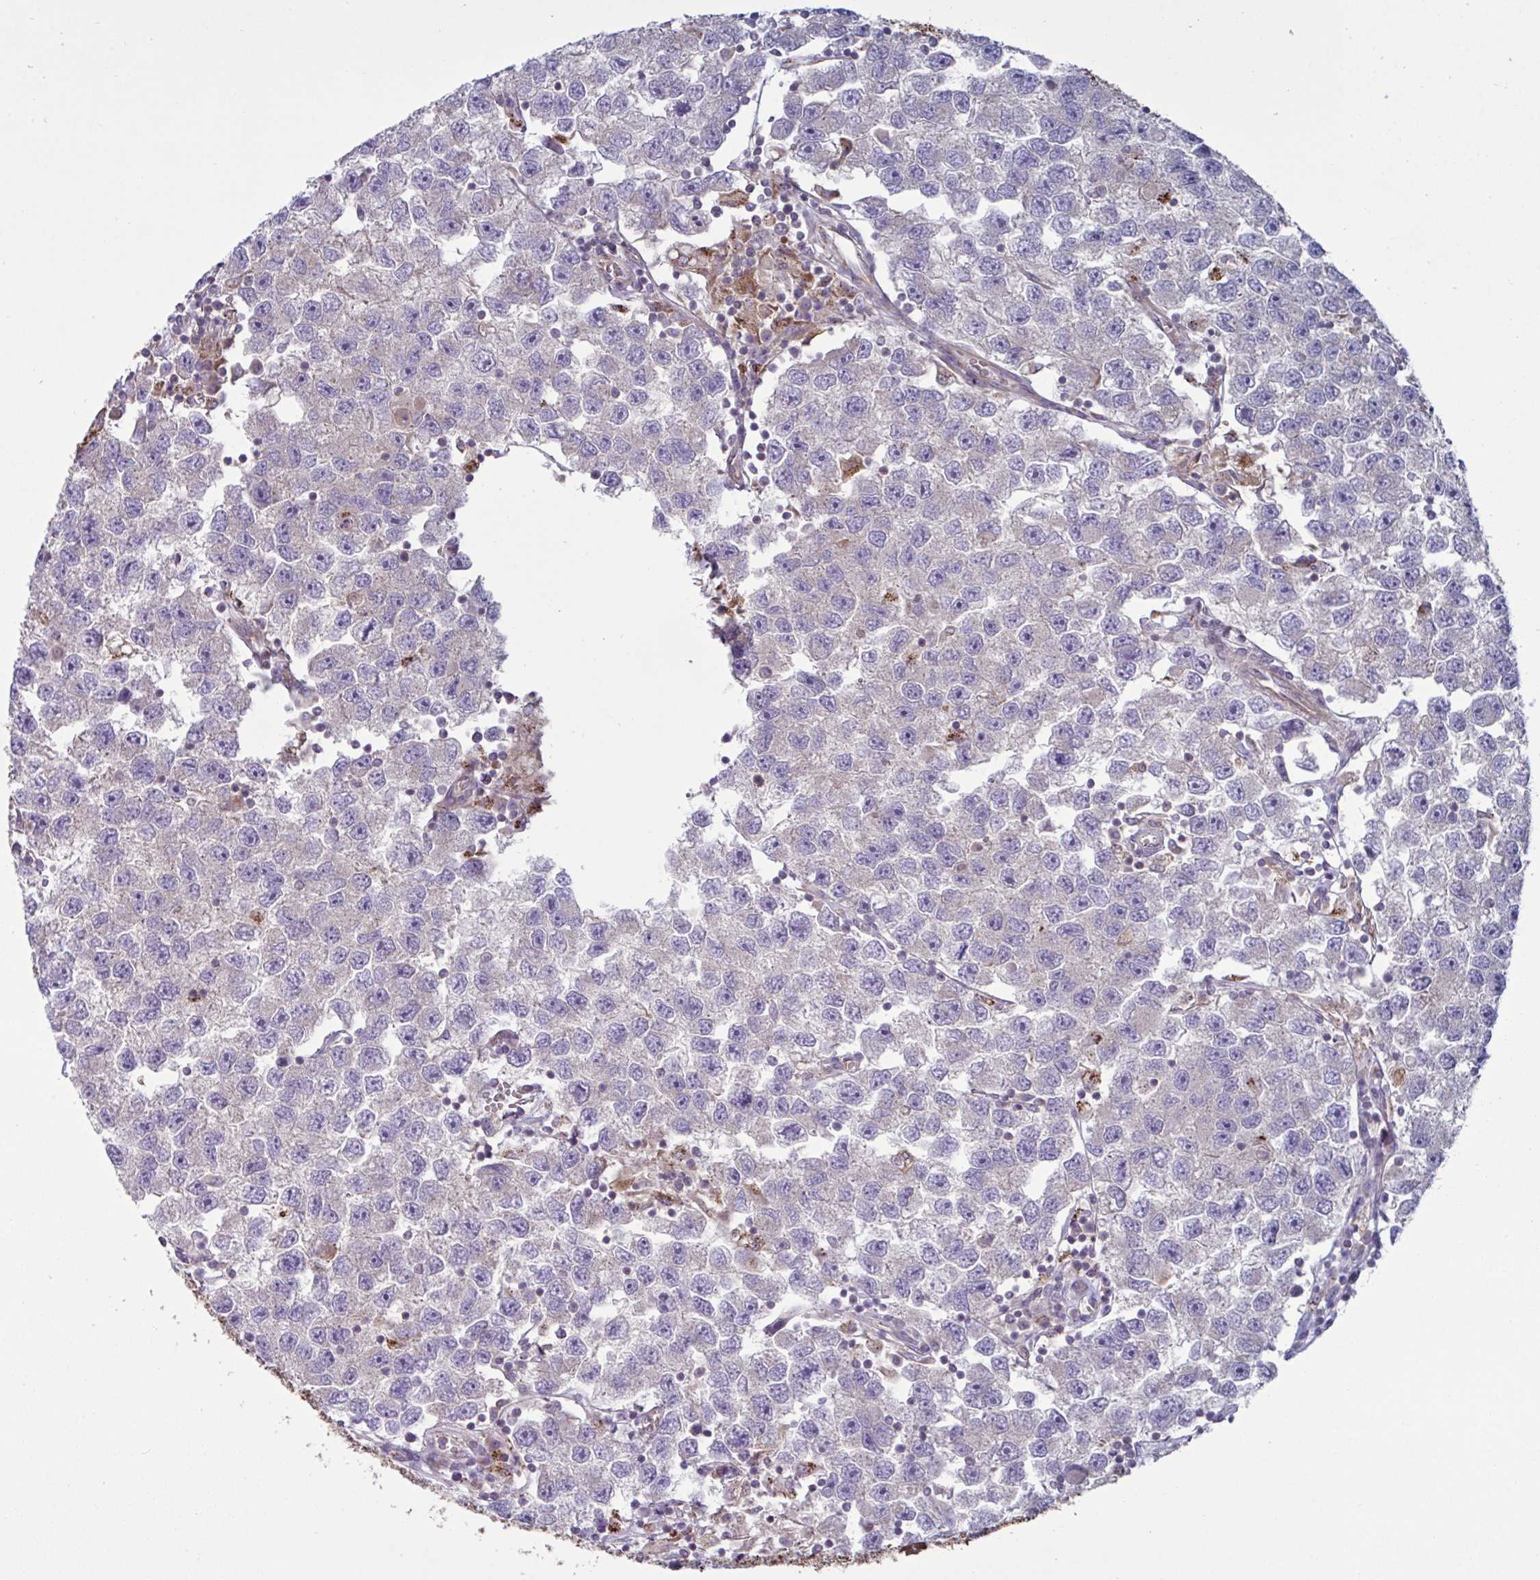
{"staining": {"intensity": "negative", "quantity": "none", "location": "none"}, "tissue": "testis cancer", "cell_type": "Tumor cells", "image_type": "cancer", "snomed": [{"axis": "morphology", "description": "Seminoma, NOS"}, {"axis": "topography", "description": "Testis"}], "caption": "Human seminoma (testis) stained for a protein using IHC exhibits no staining in tumor cells.", "gene": "GLTP", "patient": {"sex": "male", "age": 26}}